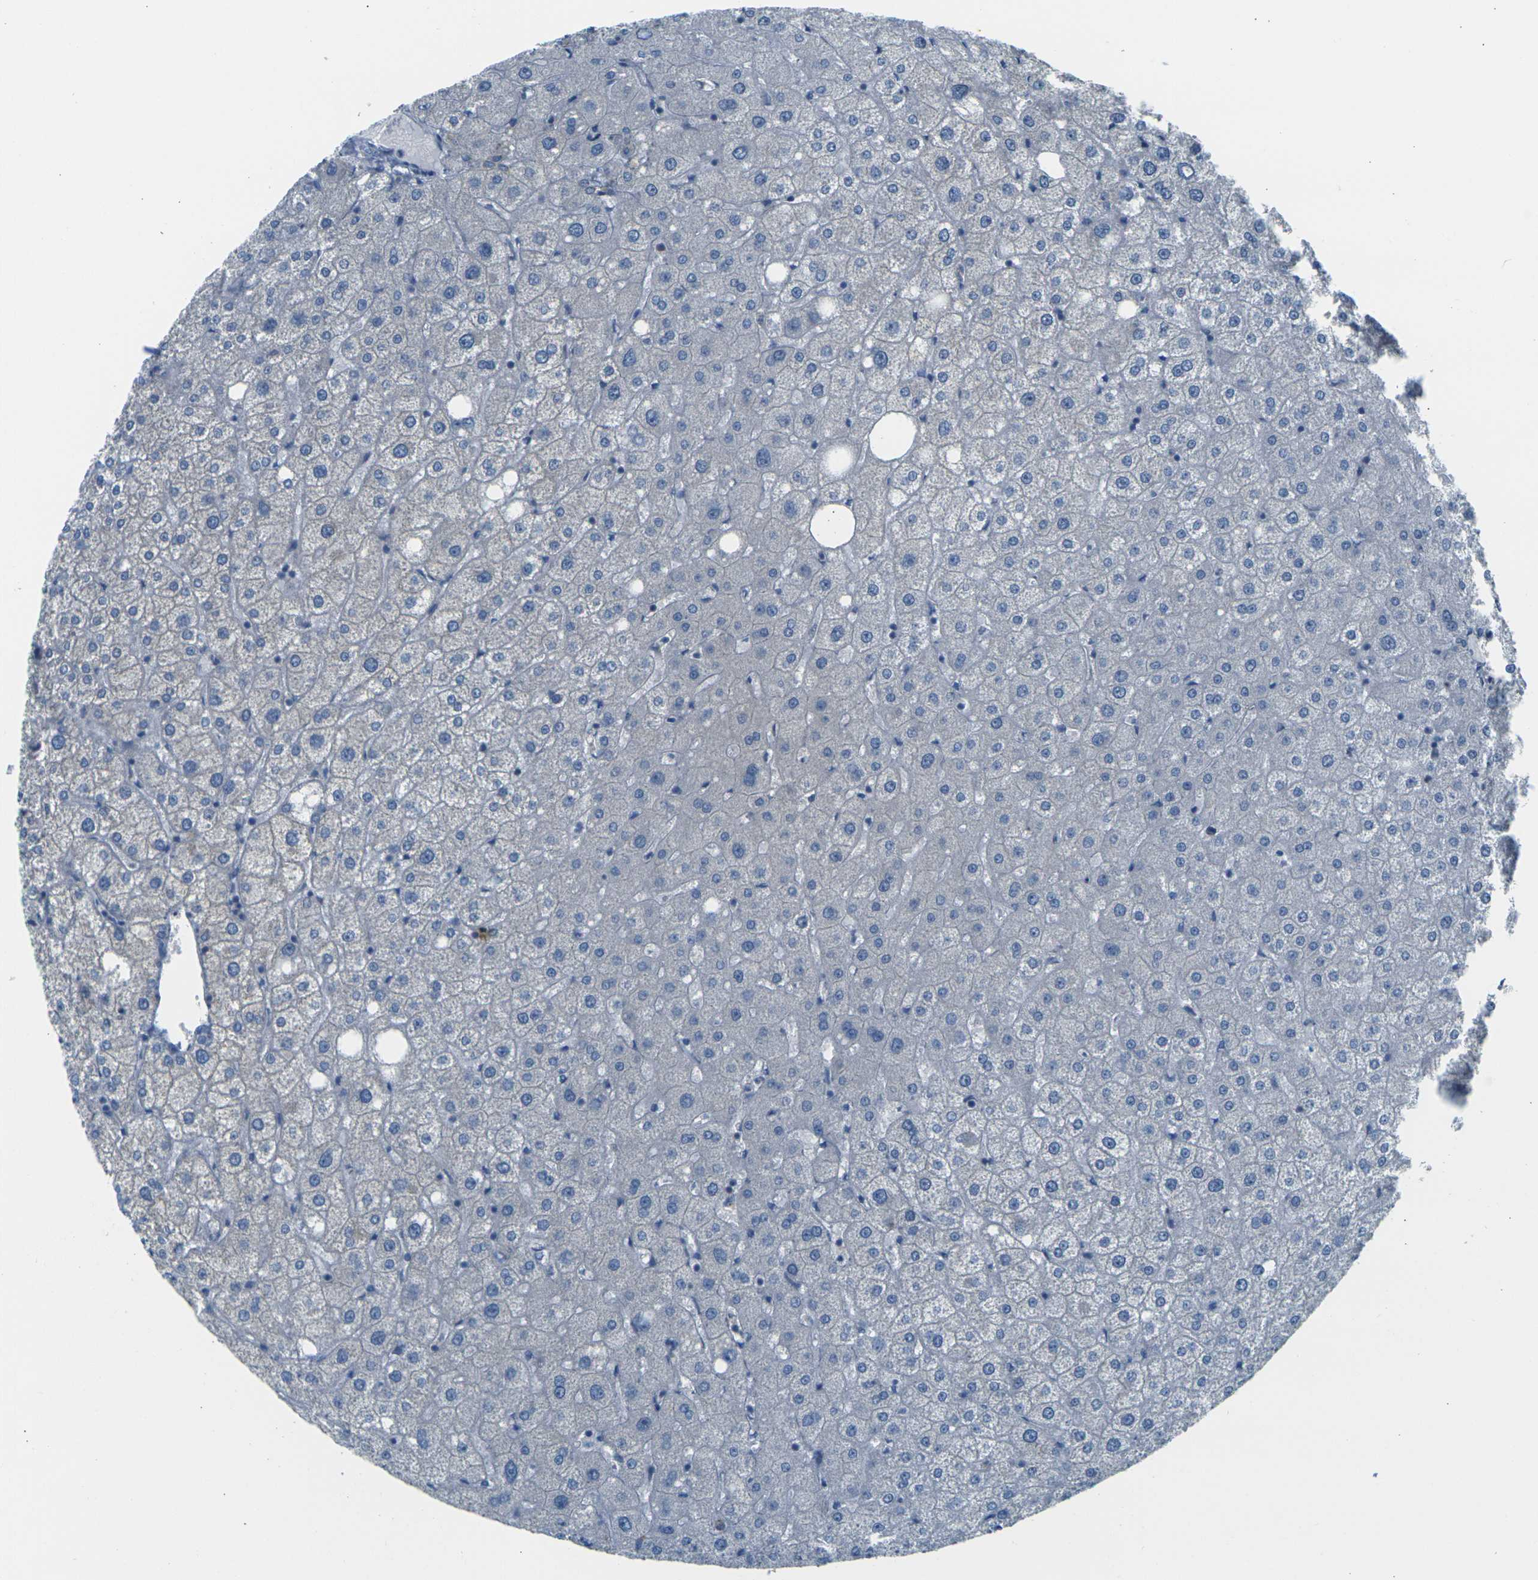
{"staining": {"intensity": "negative", "quantity": "none", "location": "none"}, "tissue": "liver", "cell_type": "Cholangiocytes", "image_type": "normal", "snomed": [{"axis": "morphology", "description": "Normal tissue, NOS"}, {"axis": "topography", "description": "Liver"}], "caption": "A histopathology image of human liver is negative for staining in cholangiocytes. (Brightfield microscopy of DAB (3,3'-diaminobenzidine) immunohistochemistry (IHC) at high magnification).", "gene": "PARD6B", "patient": {"sex": "male", "age": 73}}